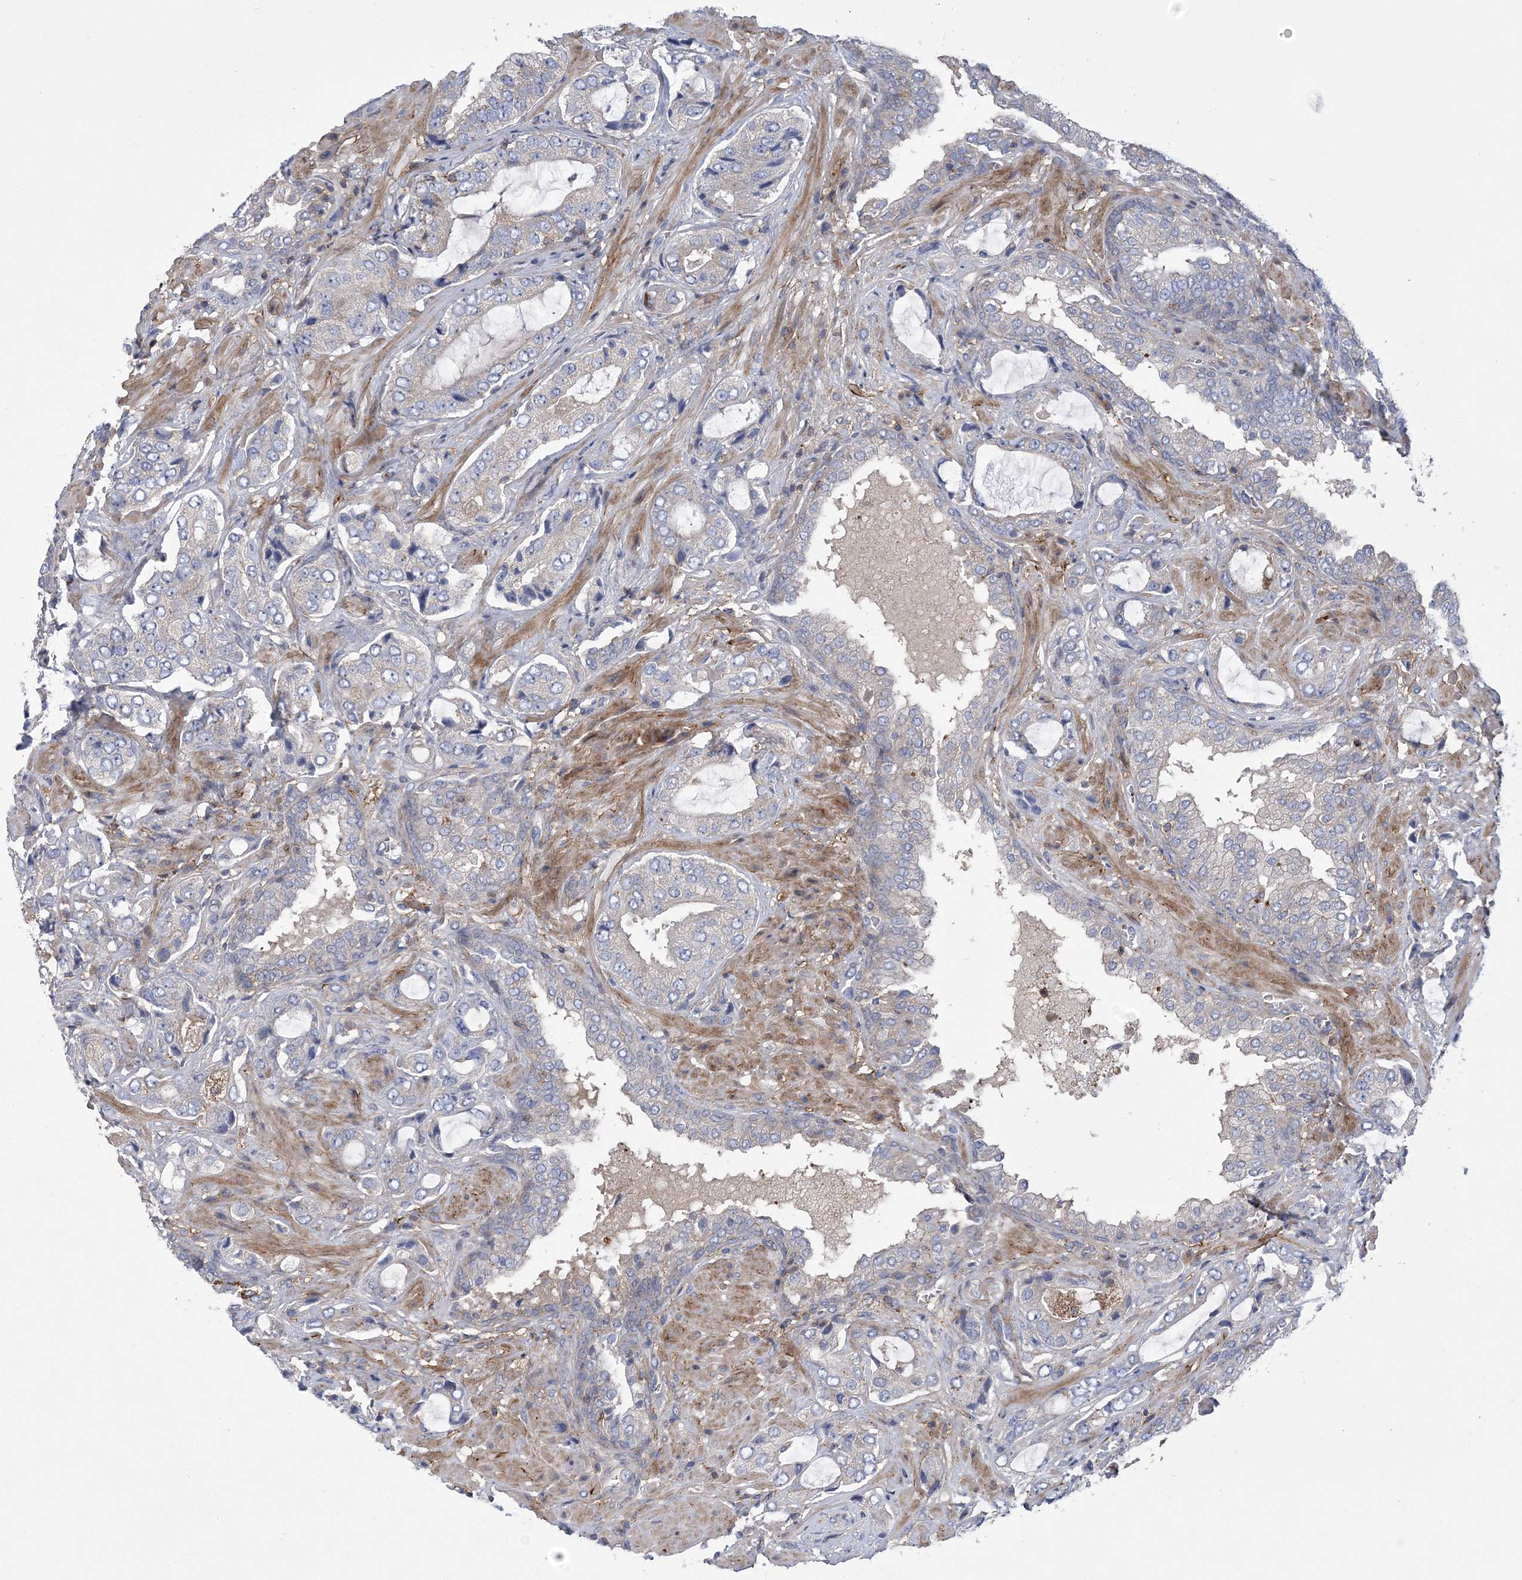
{"staining": {"intensity": "negative", "quantity": "none", "location": "none"}, "tissue": "prostate cancer", "cell_type": "Tumor cells", "image_type": "cancer", "snomed": [{"axis": "morphology", "description": "Normal tissue, NOS"}, {"axis": "morphology", "description": "Adenocarcinoma, High grade"}, {"axis": "topography", "description": "Prostate"}, {"axis": "topography", "description": "Peripheral nerve tissue"}], "caption": "Image shows no protein staining in tumor cells of prostate high-grade adenocarcinoma tissue.", "gene": "ARSJ", "patient": {"sex": "male", "age": 59}}